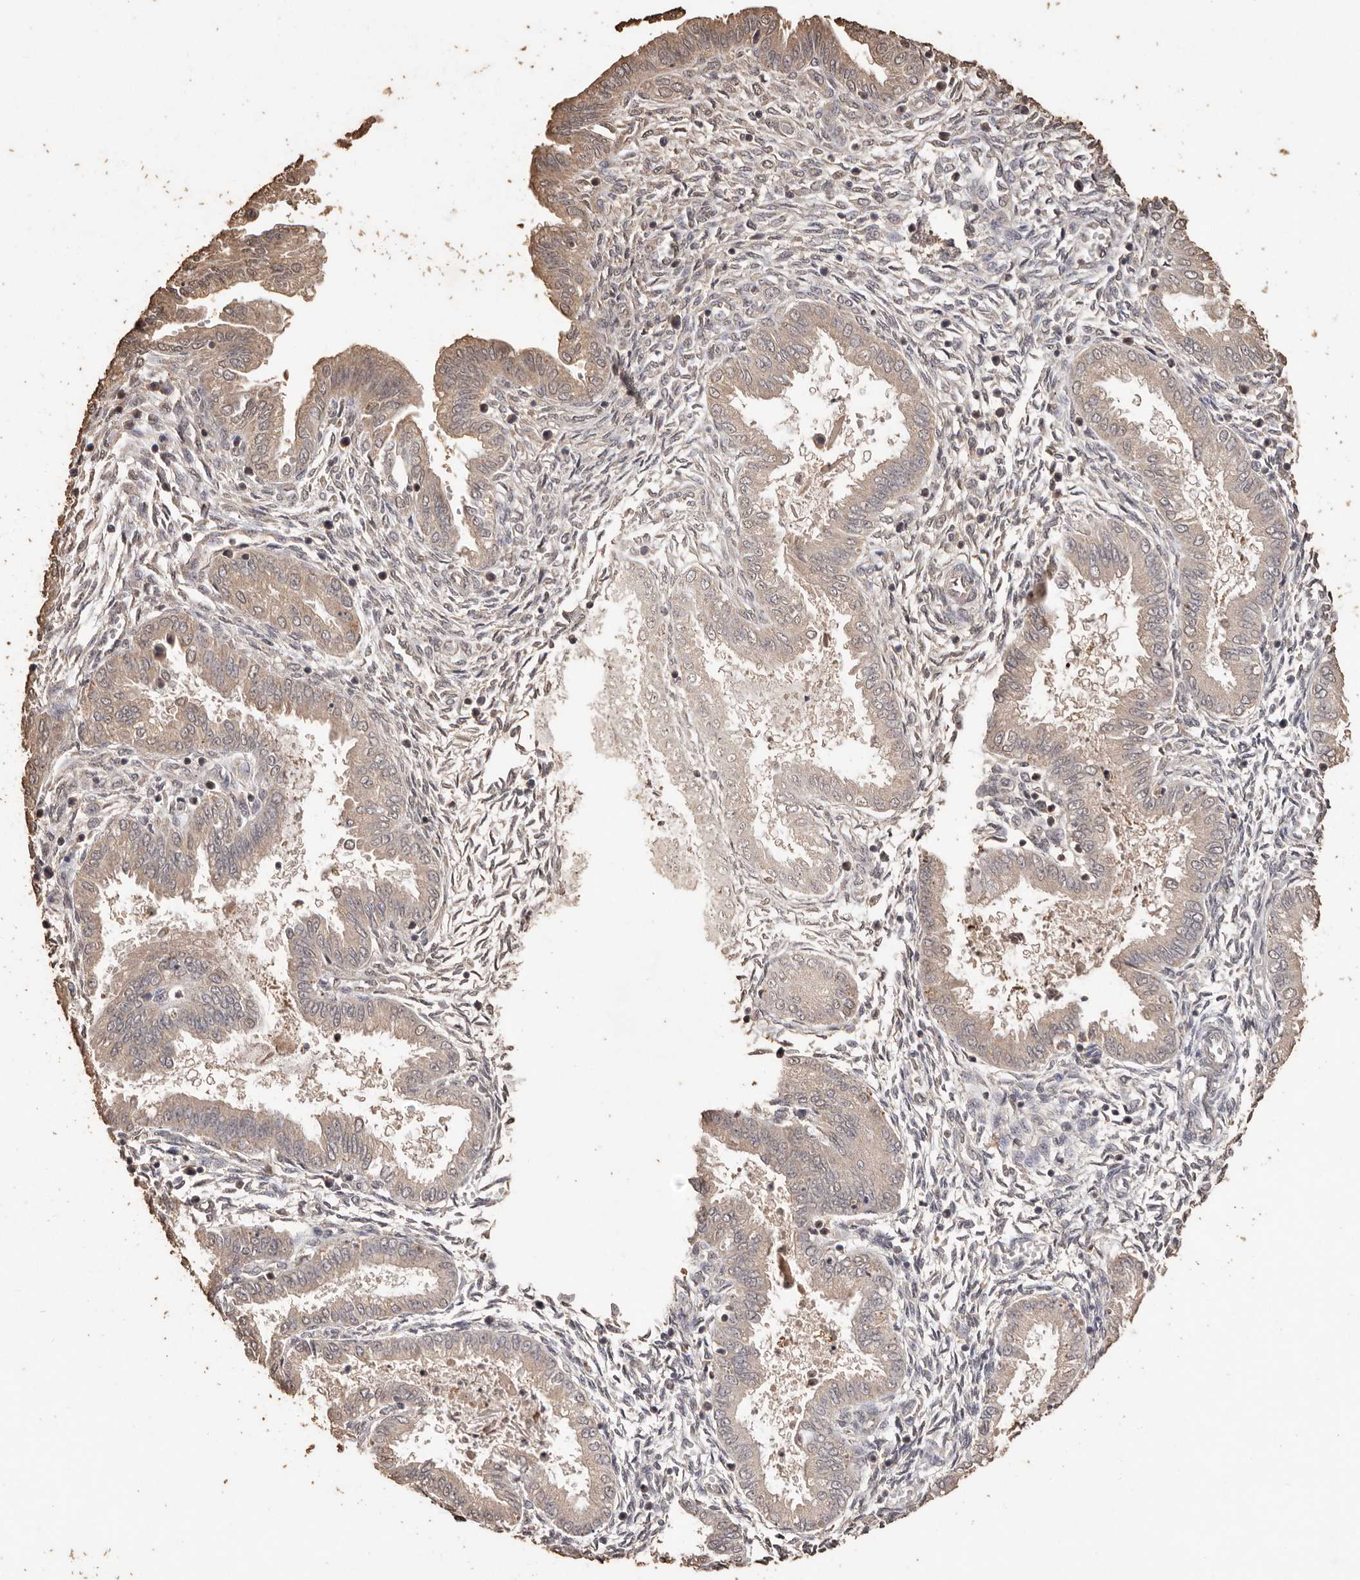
{"staining": {"intensity": "negative", "quantity": "none", "location": "none"}, "tissue": "endometrium", "cell_type": "Cells in endometrial stroma", "image_type": "normal", "snomed": [{"axis": "morphology", "description": "Normal tissue, NOS"}, {"axis": "topography", "description": "Endometrium"}], "caption": "Immunohistochemistry micrograph of unremarkable human endometrium stained for a protein (brown), which reveals no staining in cells in endometrial stroma.", "gene": "PKDCC", "patient": {"sex": "female", "age": 33}}